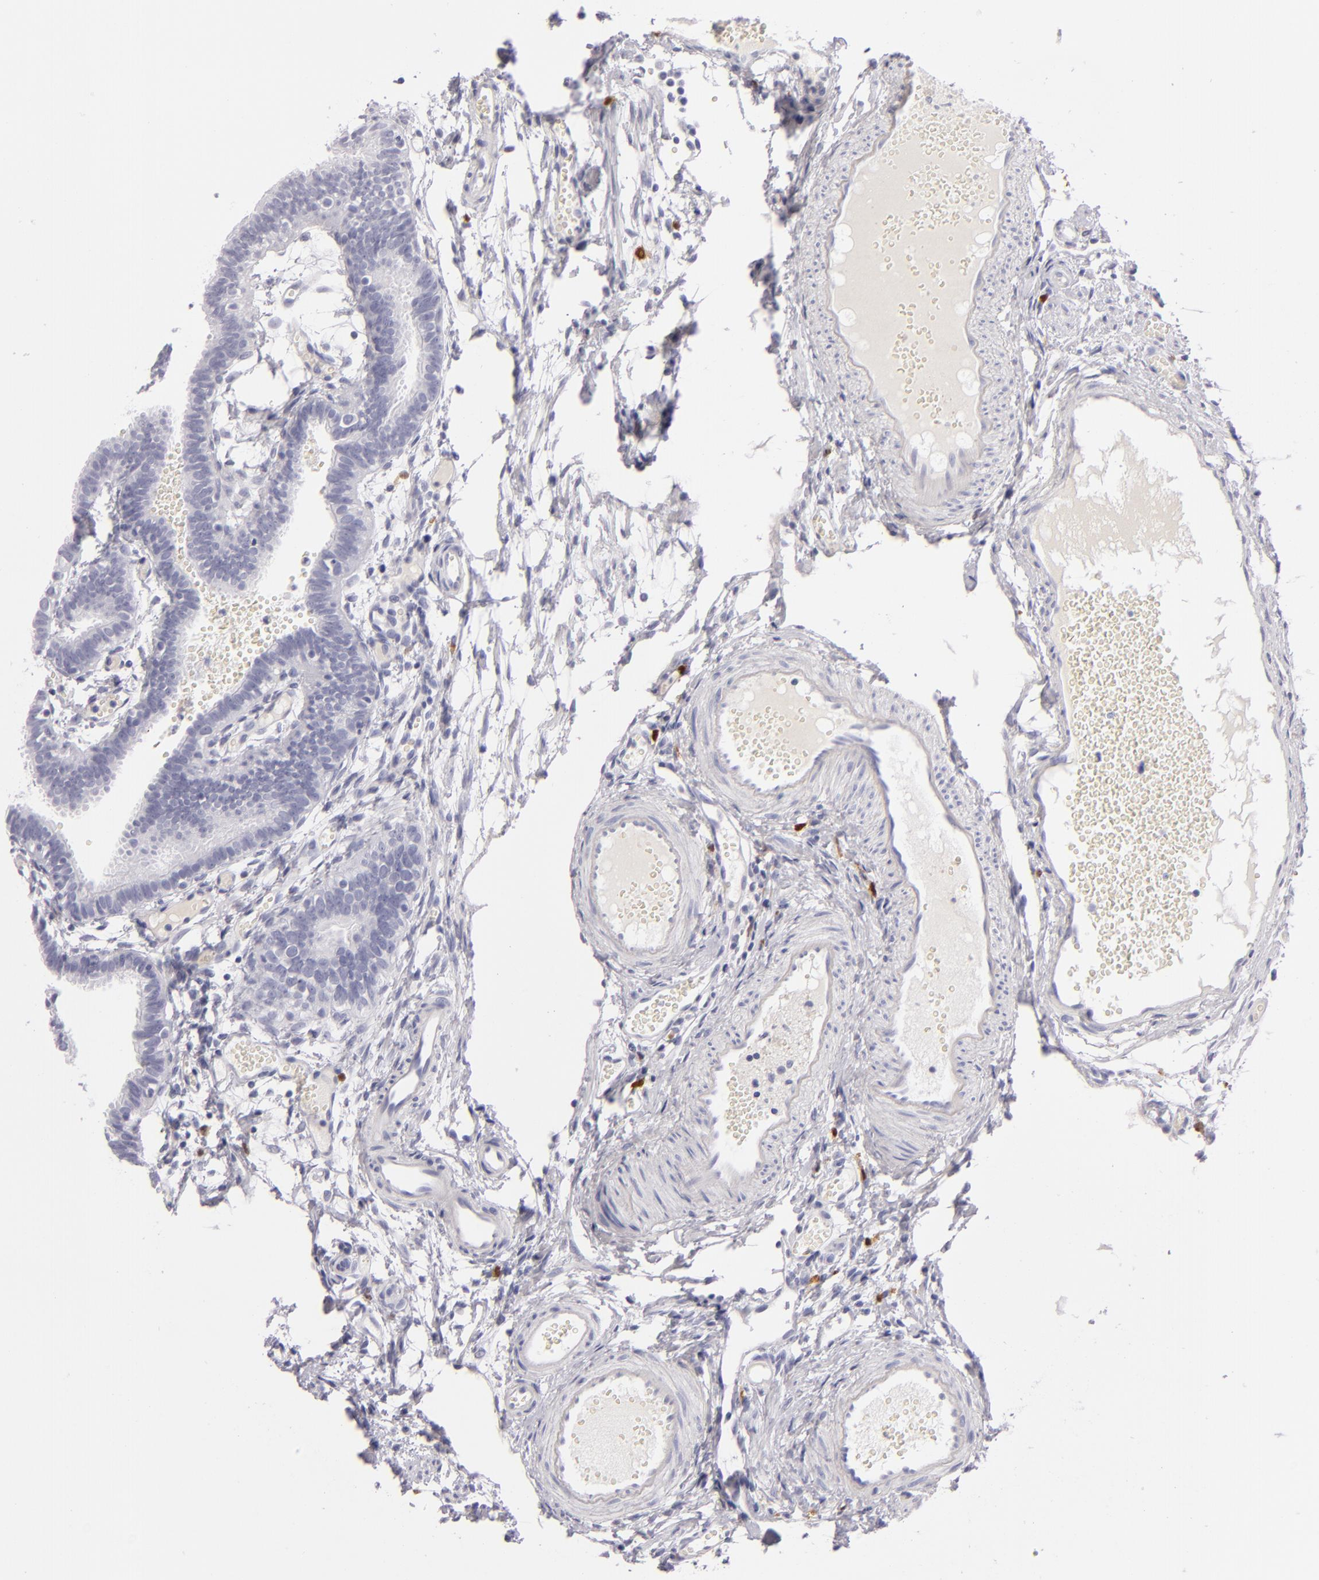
{"staining": {"intensity": "negative", "quantity": "none", "location": "none"}, "tissue": "fallopian tube", "cell_type": "Glandular cells", "image_type": "normal", "snomed": [{"axis": "morphology", "description": "Normal tissue, NOS"}, {"axis": "topography", "description": "Fallopian tube"}], "caption": "The immunohistochemistry (IHC) histopathology image has no significant expression in glandular cells of fallopian tube. (Immunohistochemistry (ihc), brightfield microscopy, high magnification).", "gene": "F13A1", "patient": {"sex": "female", "age": 29}}